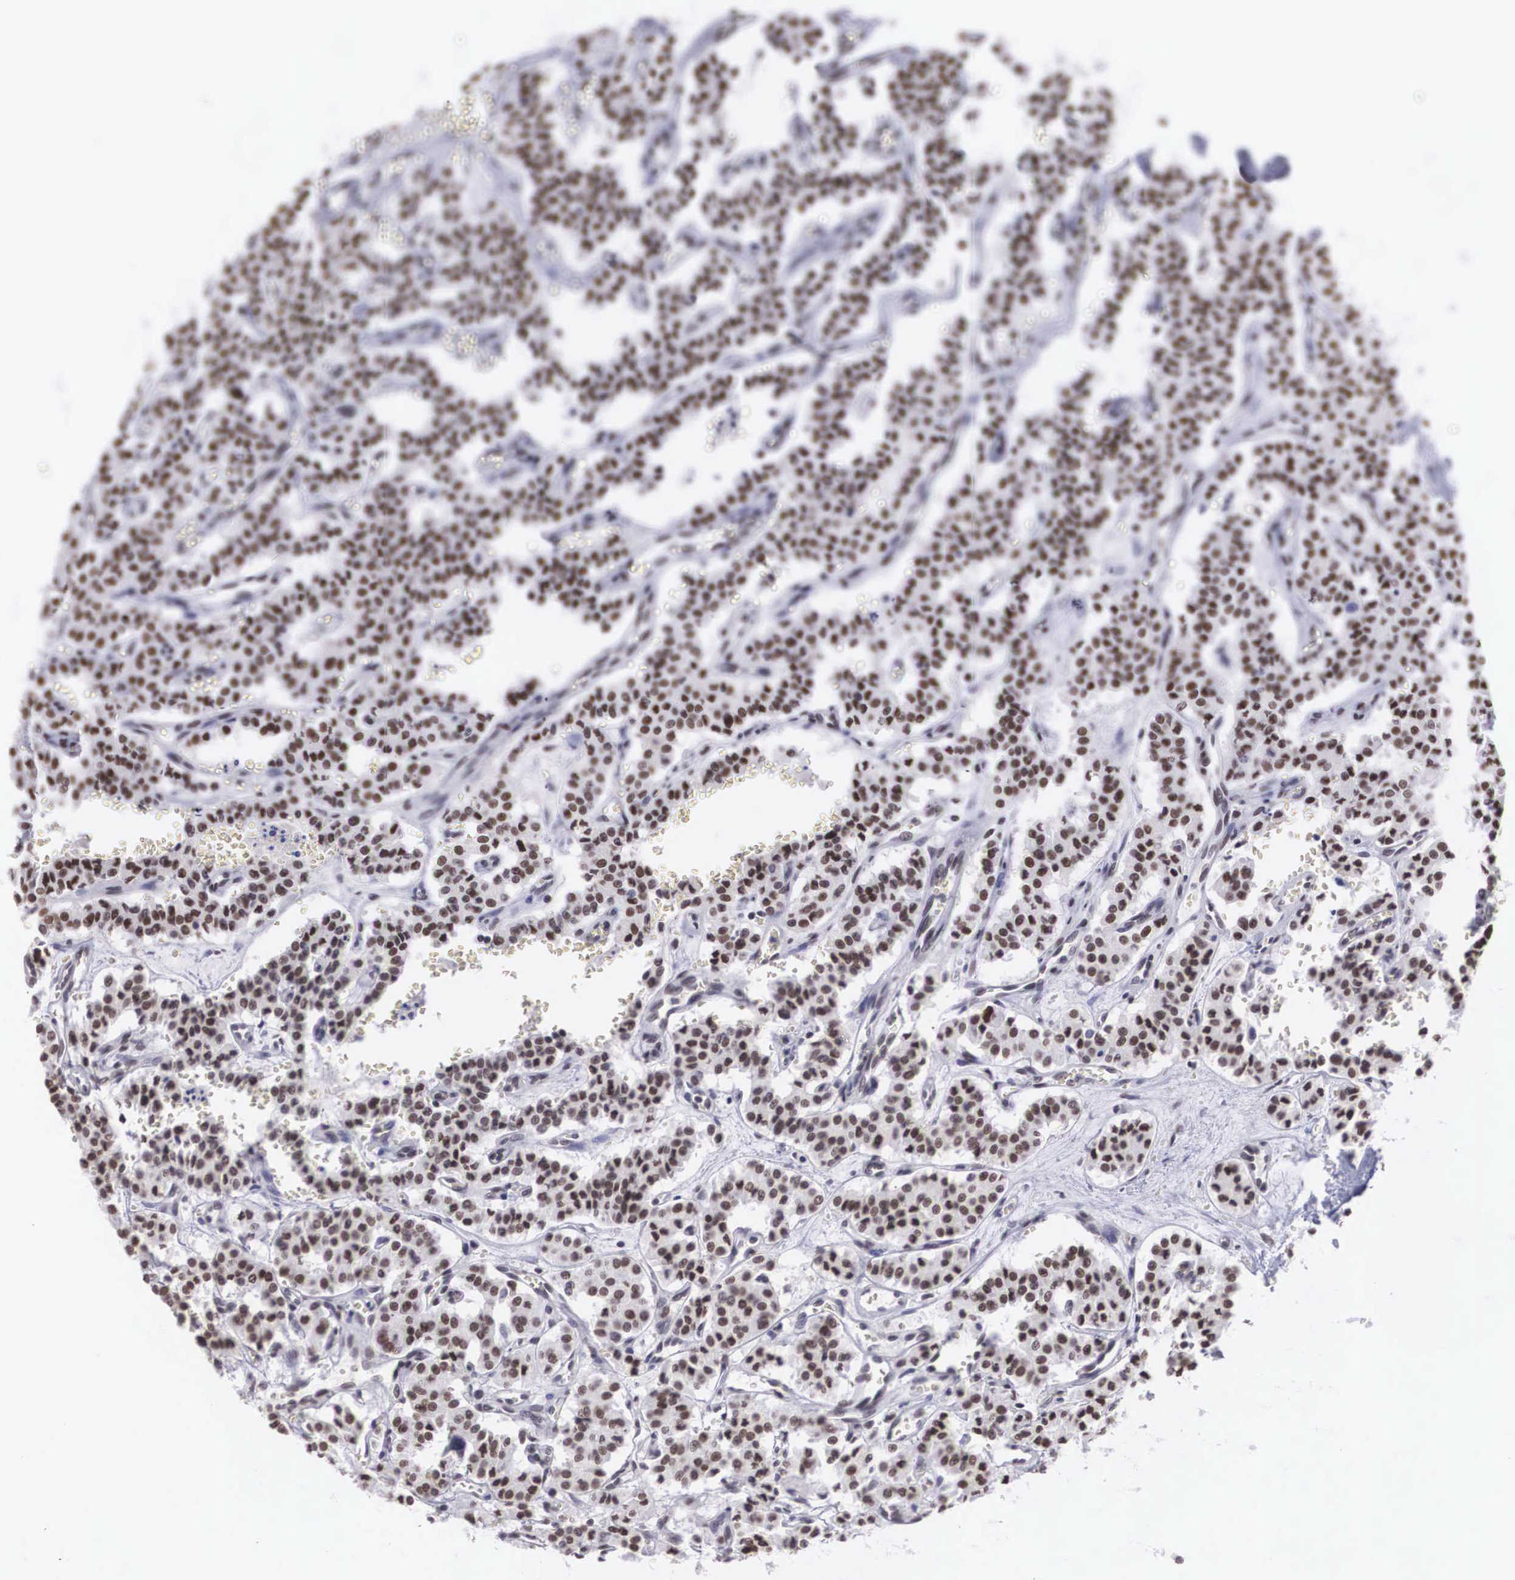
{"staining": {"intensity": "moderate", "quantity": ">75%", "location": "nuclear"}, "tissue": "carcinoid", "cell_type": "Tumor cells", "image_type": "cancer", "snomed": [{"axis": "morphology", "description": "Carcinoid, malignant, NOS"}, {"axis": "topography", "description": "Bronchus"}], "caption": "Immunohistochemistry (IHC) of human carcinoid exhibits medium levels of moderate nuclear staining in about >75% of tumor cells.", "gene": "CSTF2", "patient": {"sex": "male", "age": 55}}